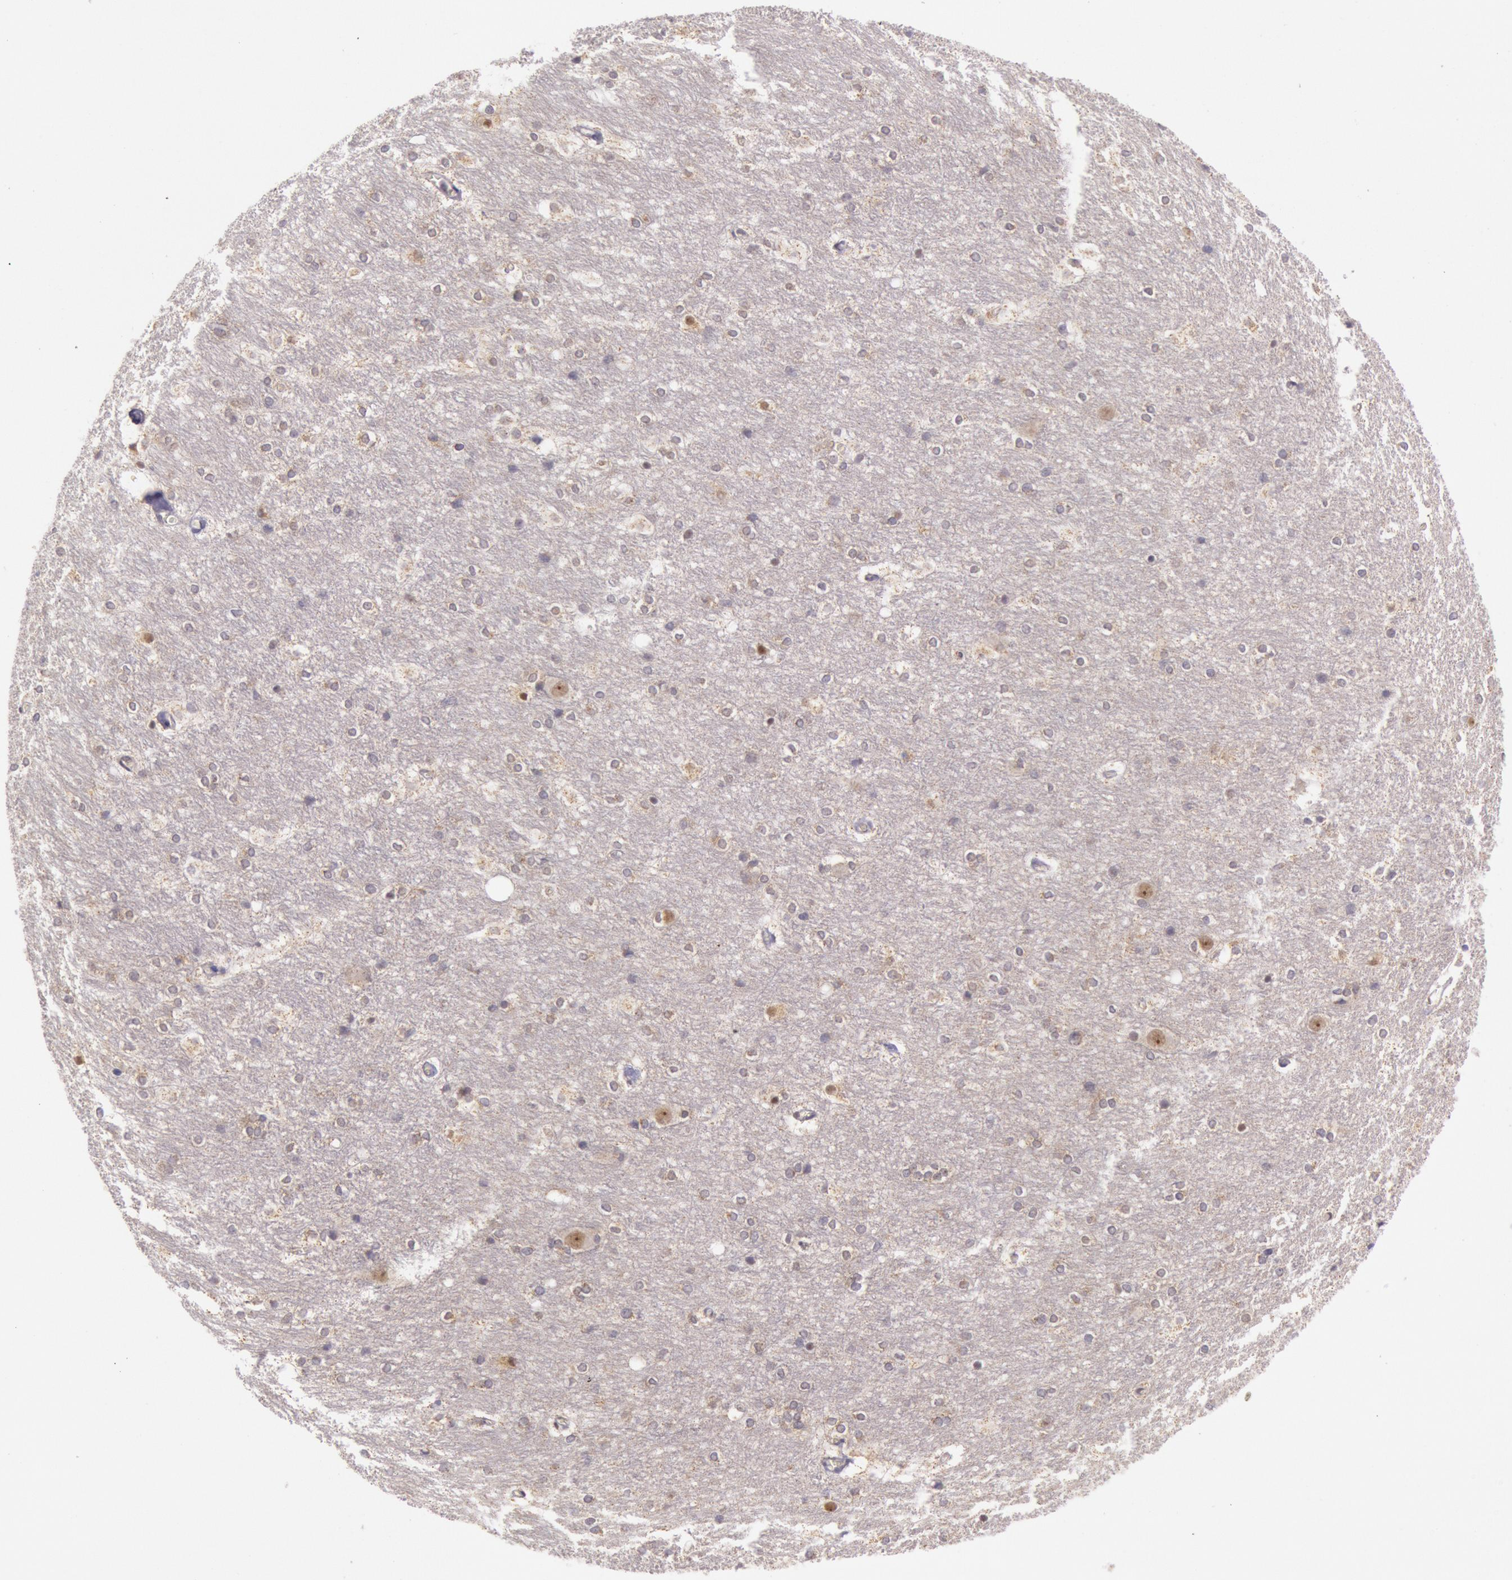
{"staining": {"intensity": "moderate", "quantity": "<25%", "location": "cytoplasmic/membranous,nuclear"}, "tissue": "hippocampus", "cell_type": "Glial cells", "image_type": "normal", "snomed": [{"axis": "morphology", "description": "Normal tissue, NOS"}, {"axis": "topography", "description": "Hippocampus"}], "caption": "Immunohistochemical staining of unremarkable hippocampus exhibits low levels of moderate cytoplasmic/membranous,nuclear expression in approximately <25% of glial cells.", "gene": "CDK16", "patient": {"sex": "female", "age": 19}}